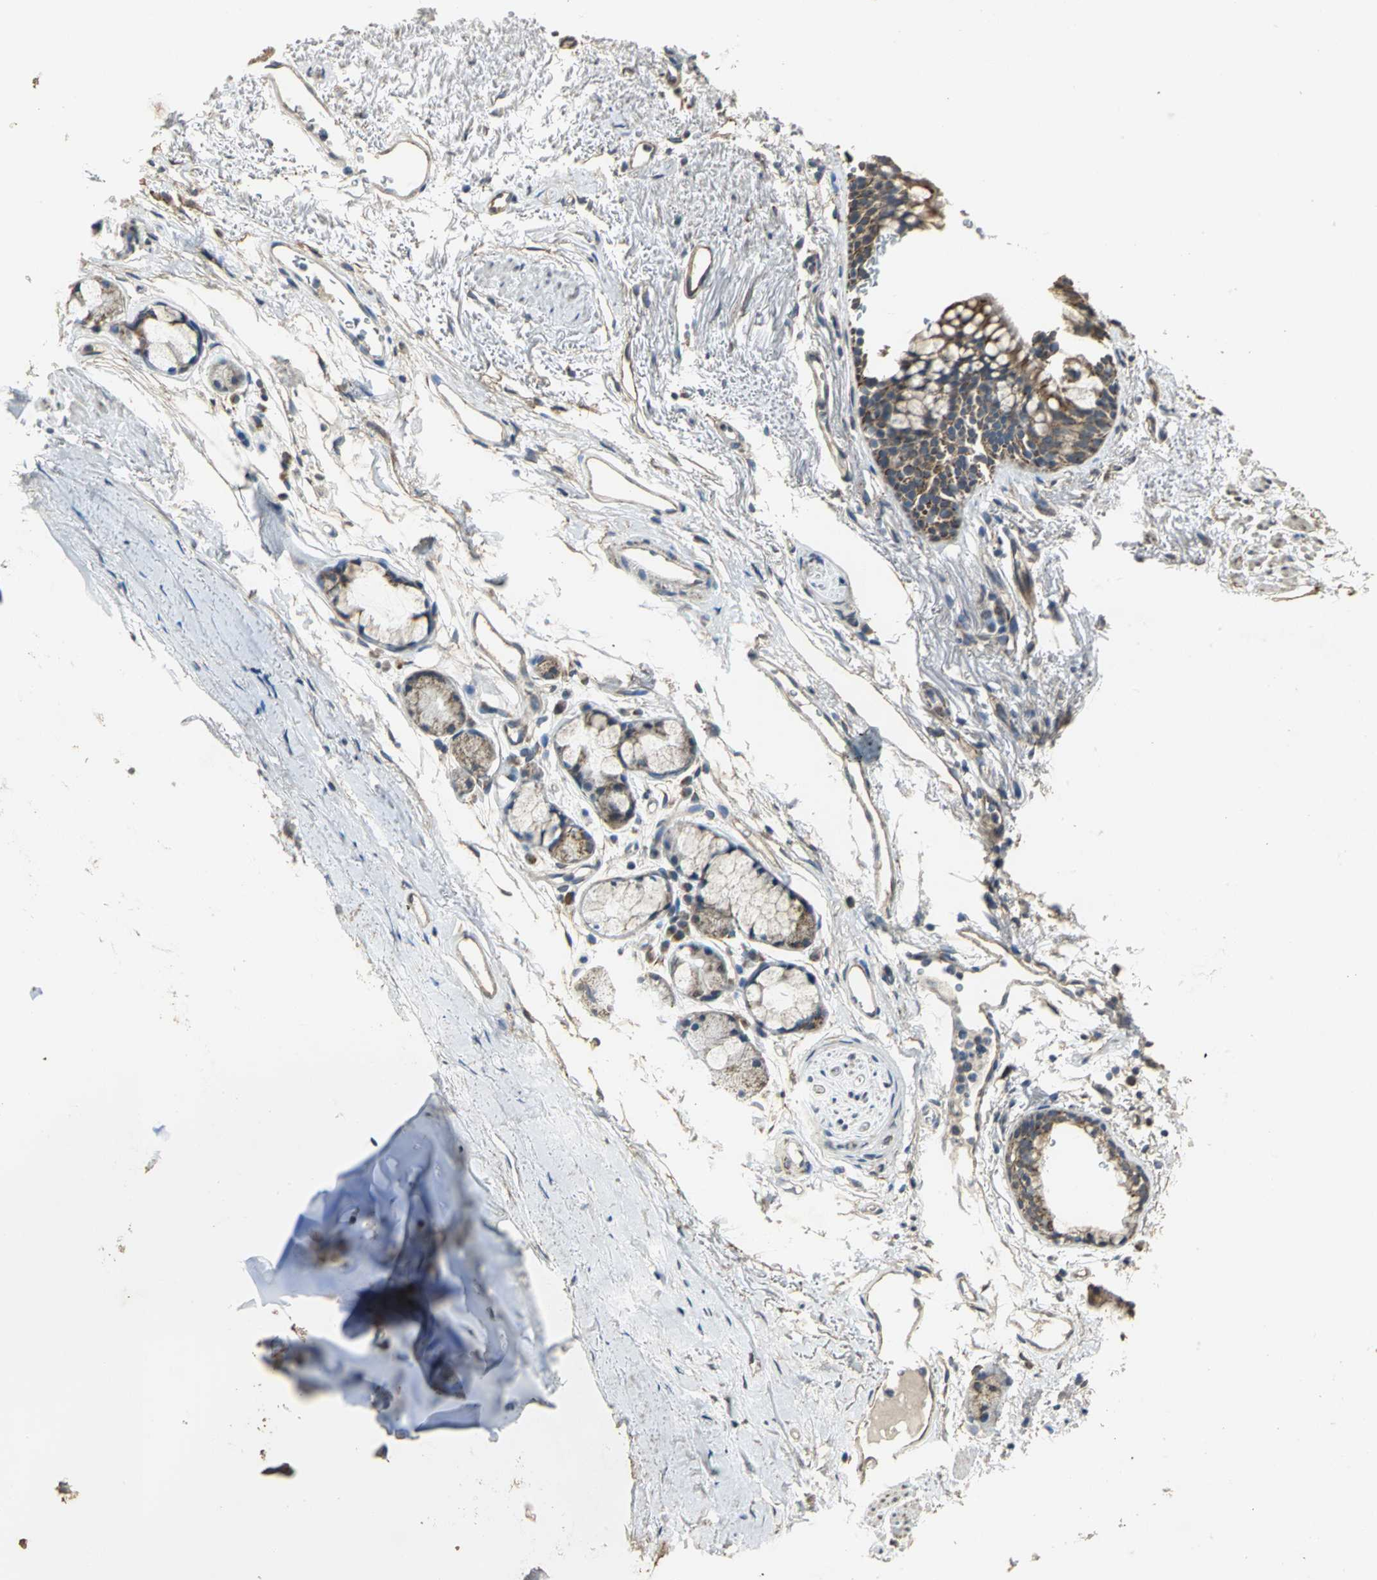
{"staining": {"intensity": "moderate", "quantity": ">75%", "location": "cytoplasmic/membranous"}, "tissue": "bronchus", "cell_type": "Respiratory epithelial cells", "image_type": "normal", "snomed": [{"axis": "morphology", "description": "Normal tissue, NOS"}, {"axis": "topography", "description": "Bronchus"}], "caption": "IHC of unremarkable human bronchus displays medium levels of moderate cytoplasmic/membranous staining in about >75% of respiratory epithelial cells.", "gene": "NDUFB5", "patient": {"sex": "female", "age": 73}}